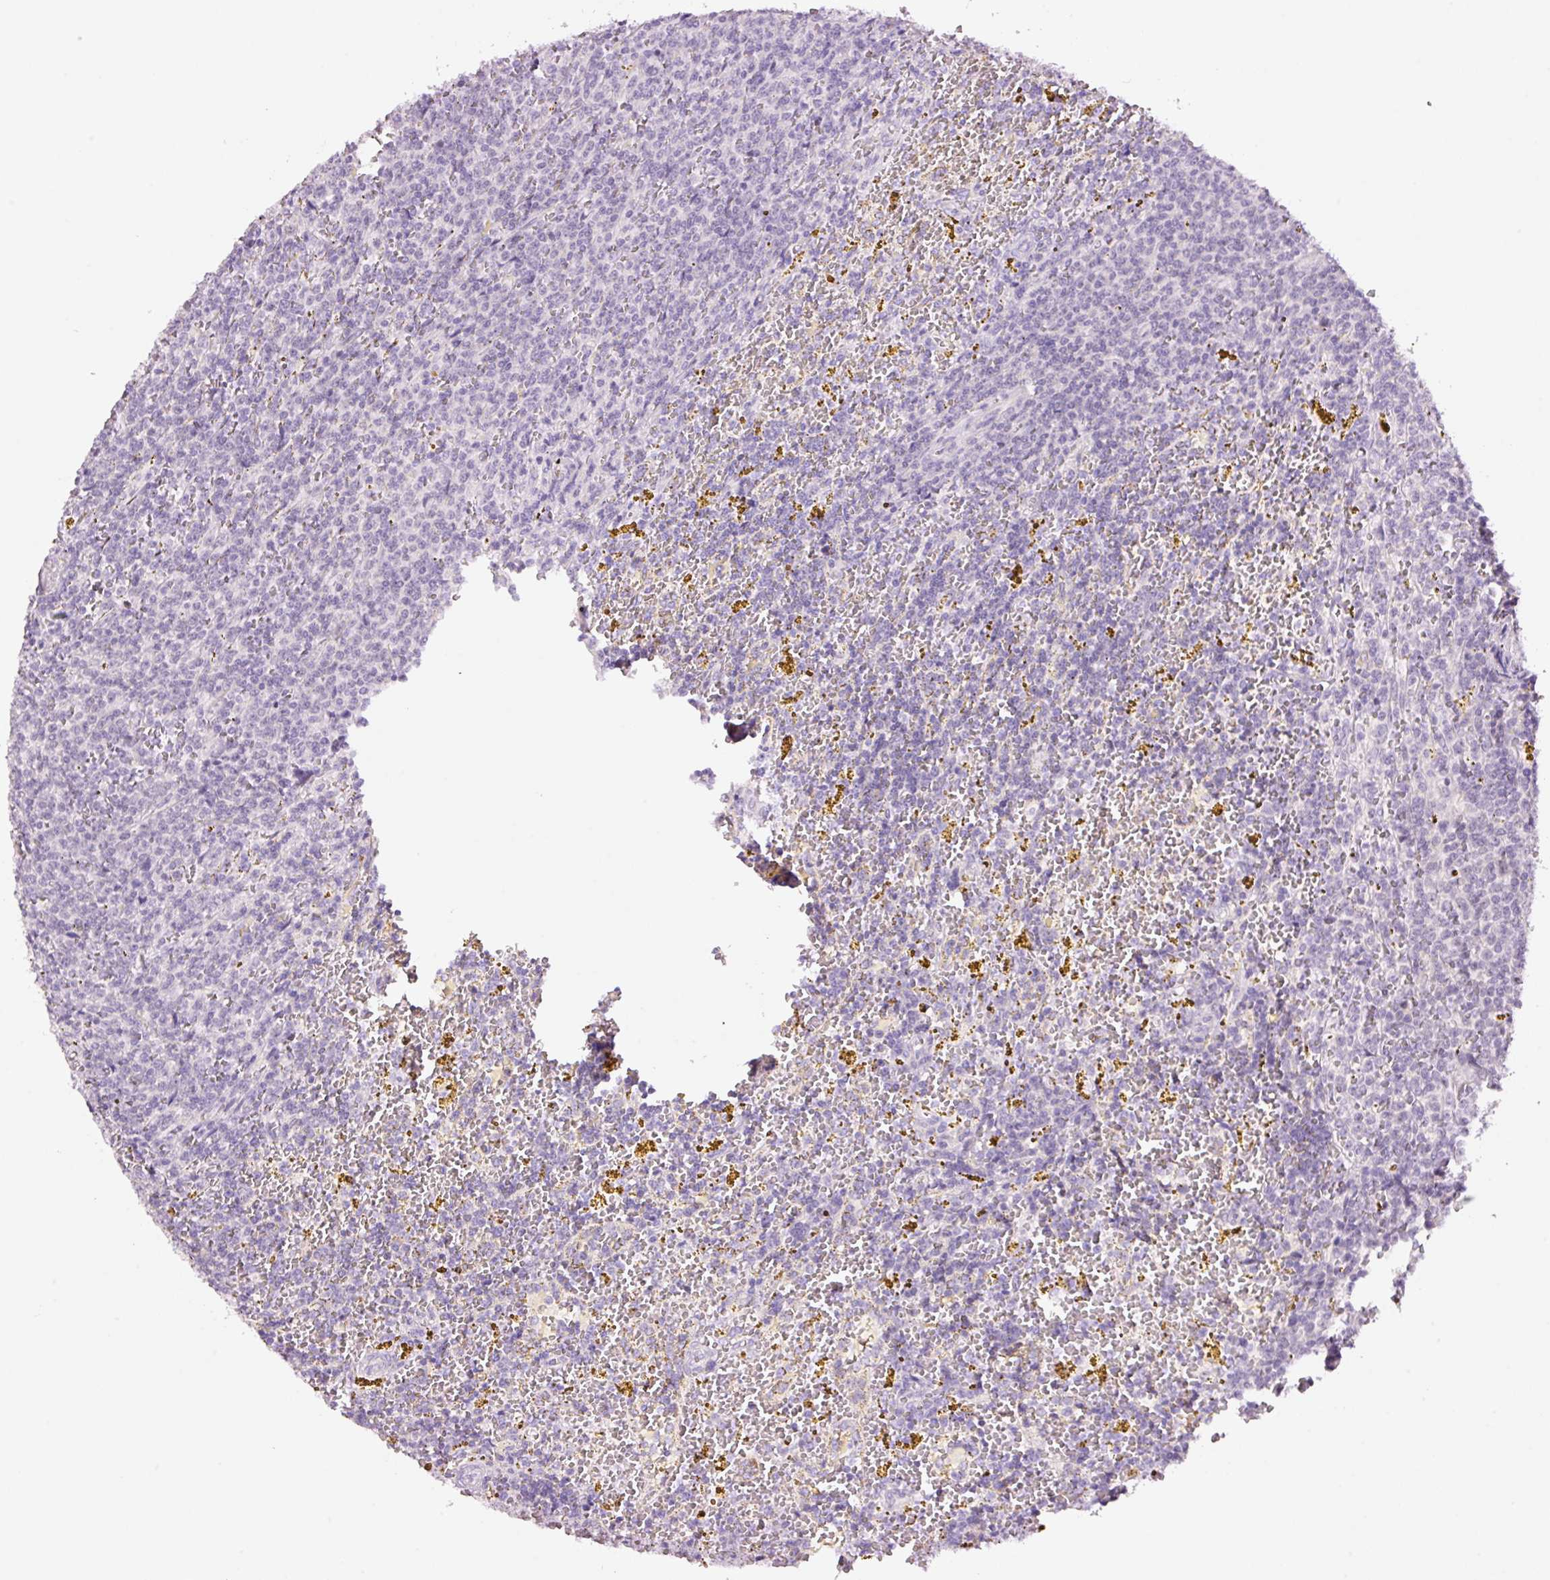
{"staining": {"intensity": "negative", "quantity": "none", "location": "none"}, "tissue": "lymphoma", "cell_type": "Tumor cells", "image_type": "cancer", "snomed": [{"axis": "morphology", "description": "Malignant lymphoma, non-Hodgkin's type, Low grade"}, {"axis": "topography", "description": "Spleen"}, {"axis": "topography", "description": "Lymph node"}], "caption": "A micrograph of human lymphoma is negative for staining in tumor cells. (Stains: DAB immunohistochemistry (IHC) with hematoxylin counter stain, Microscopy: brightfield microscopy at high magnification).", "gene": "GCG", "patient": {"sex": "female", "age": 66}}